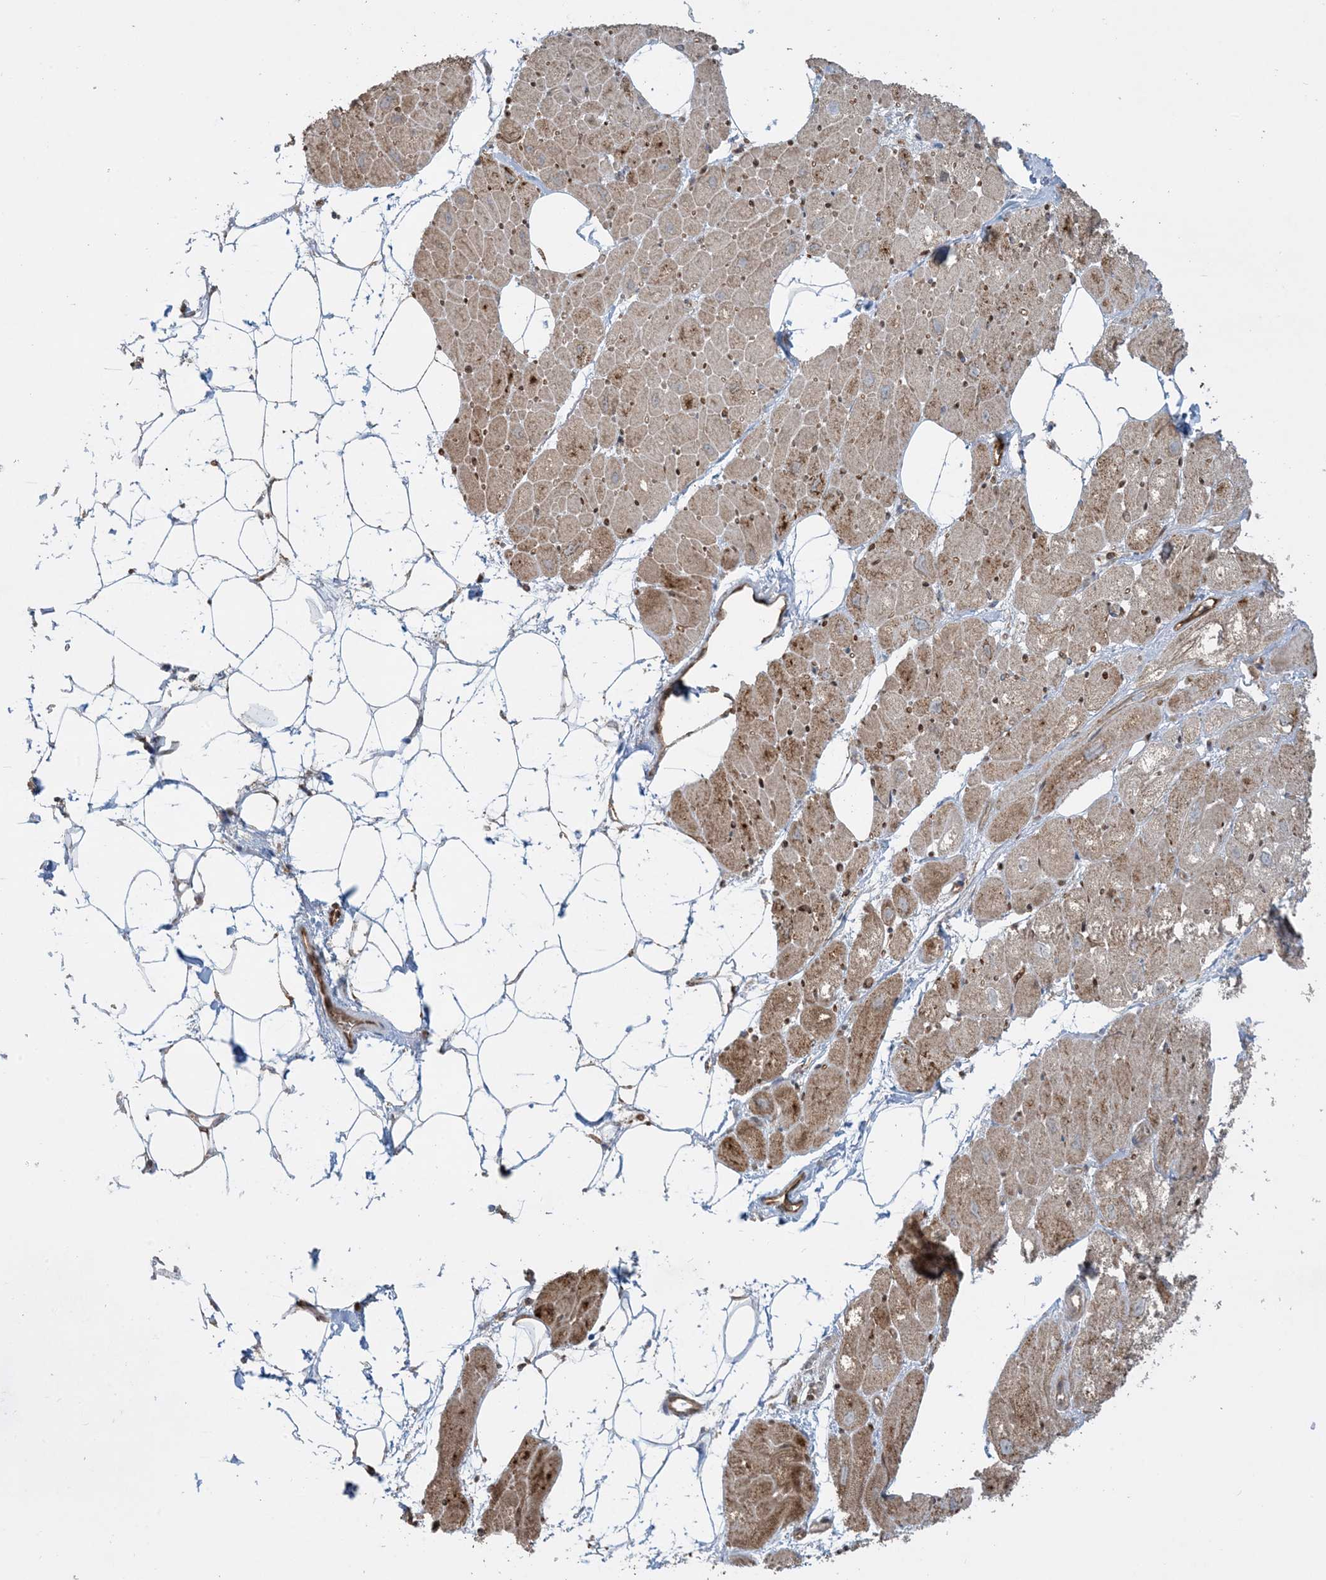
{"staining": {"intensity": "moderate", "quantity": "25%-75%", "location": "cytoplasmic/membranous"}, "tissue": "heart muscle", "cell_type": "Cardiomyocytes", "image_type": "normal", "snomed": [{"axis": "morphology", "description": "Normal tissue, NOS"}, {"axis": "topography", "description": "Heart"}], "caption": "Moderate cytoplasmic/membranous staining for a protein is seen in approximately 25%-75% of cardiomyocytes of benign heart muscle using immunohistochemistry.", "gene": "PPM1F", "patient": {"sex": "male", "age": 50}}